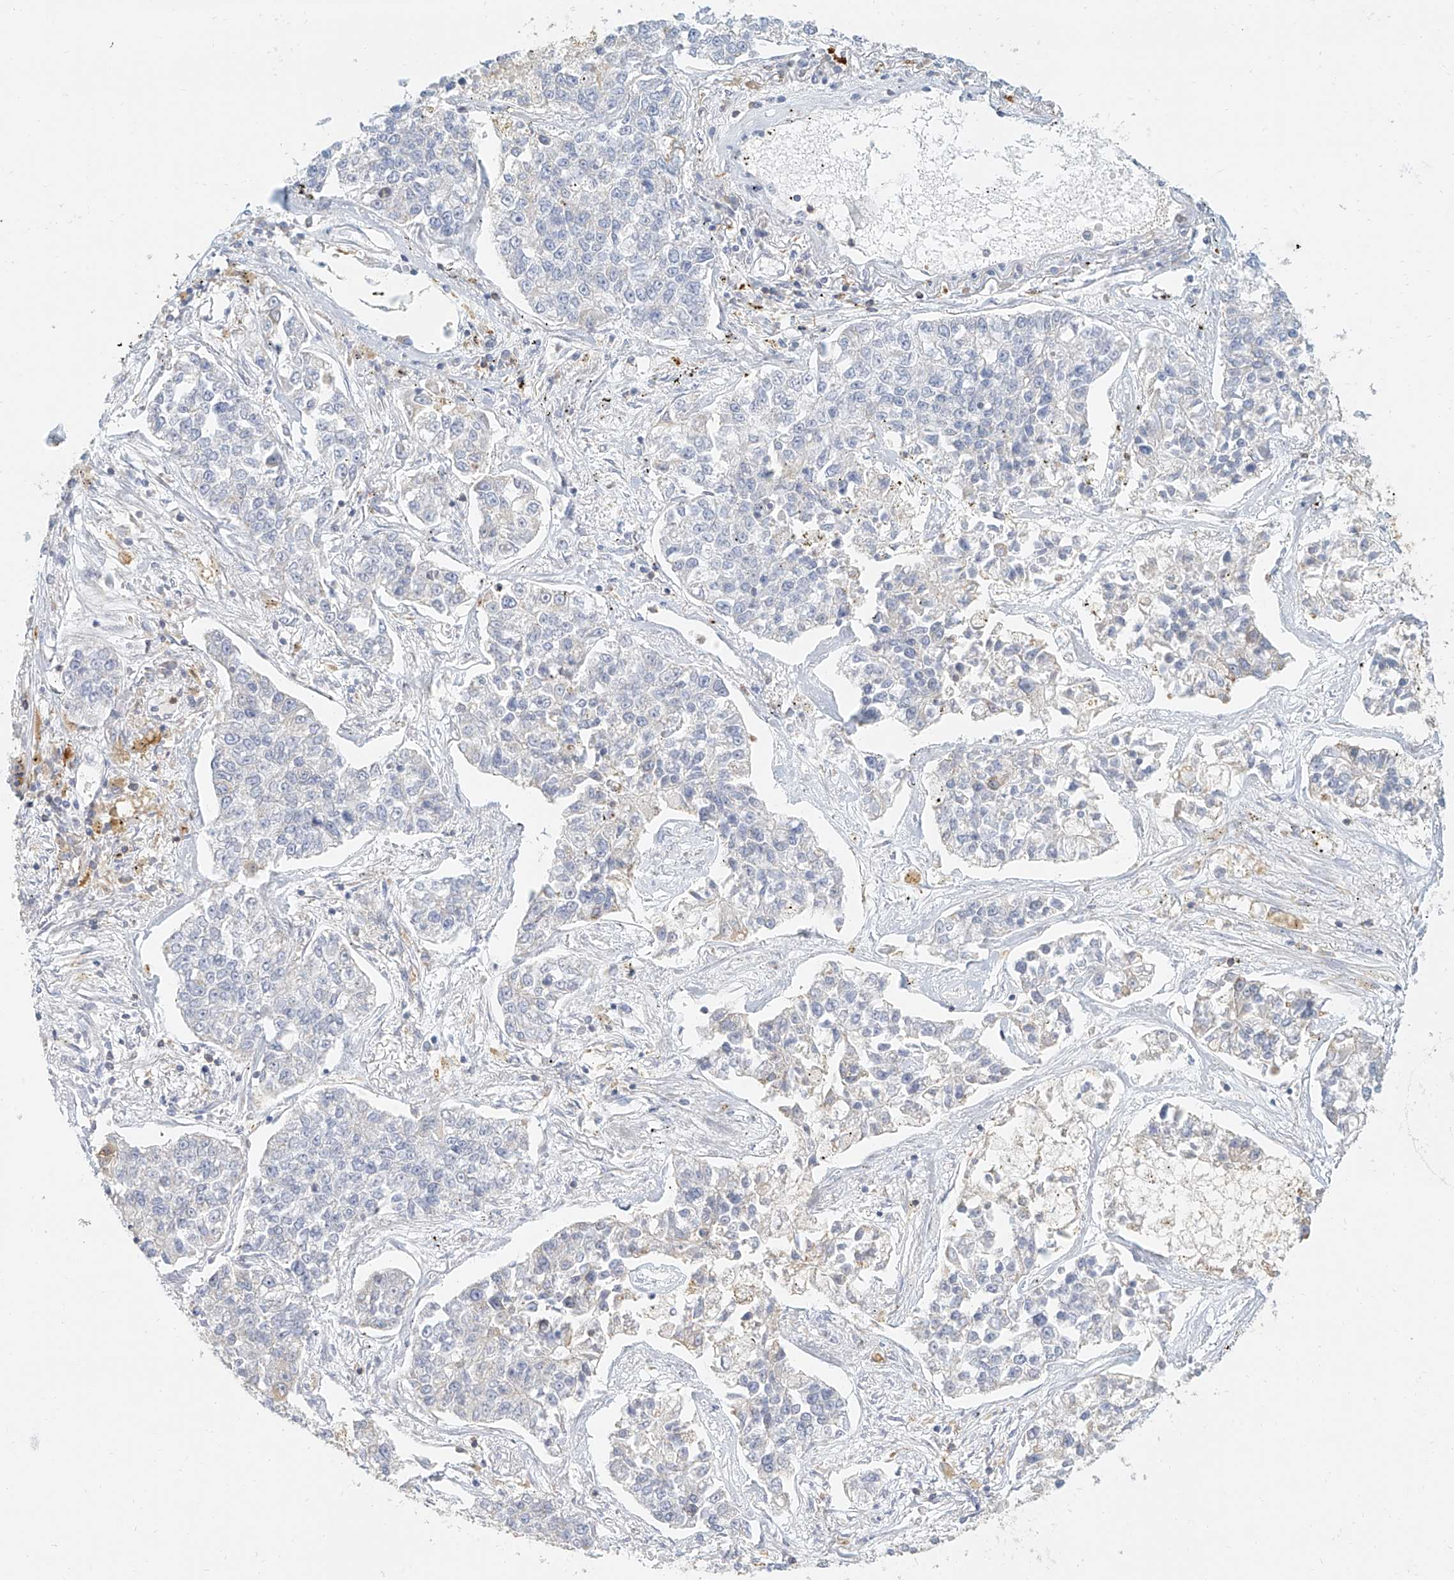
{"staining": {"intensity": "weak", "quantity": "<25%", "location": "cytoplasmic/membranous"}, "tissue": "lung cancer", "cell_type": "Tumor cells", "image_type": "cancer", "snomed": [{"axis": "morphology", "description": "Adenocarcinoma, NOS"}, {"axis": "topography", "description": "Lung"}], "caption": "Lung cancer stained for a protein using immunohistochemistry (IHC) demonstrates no staining tumor cells.", "gene": "DHRS7", "patient": {"sex": "male", "age": 49}}